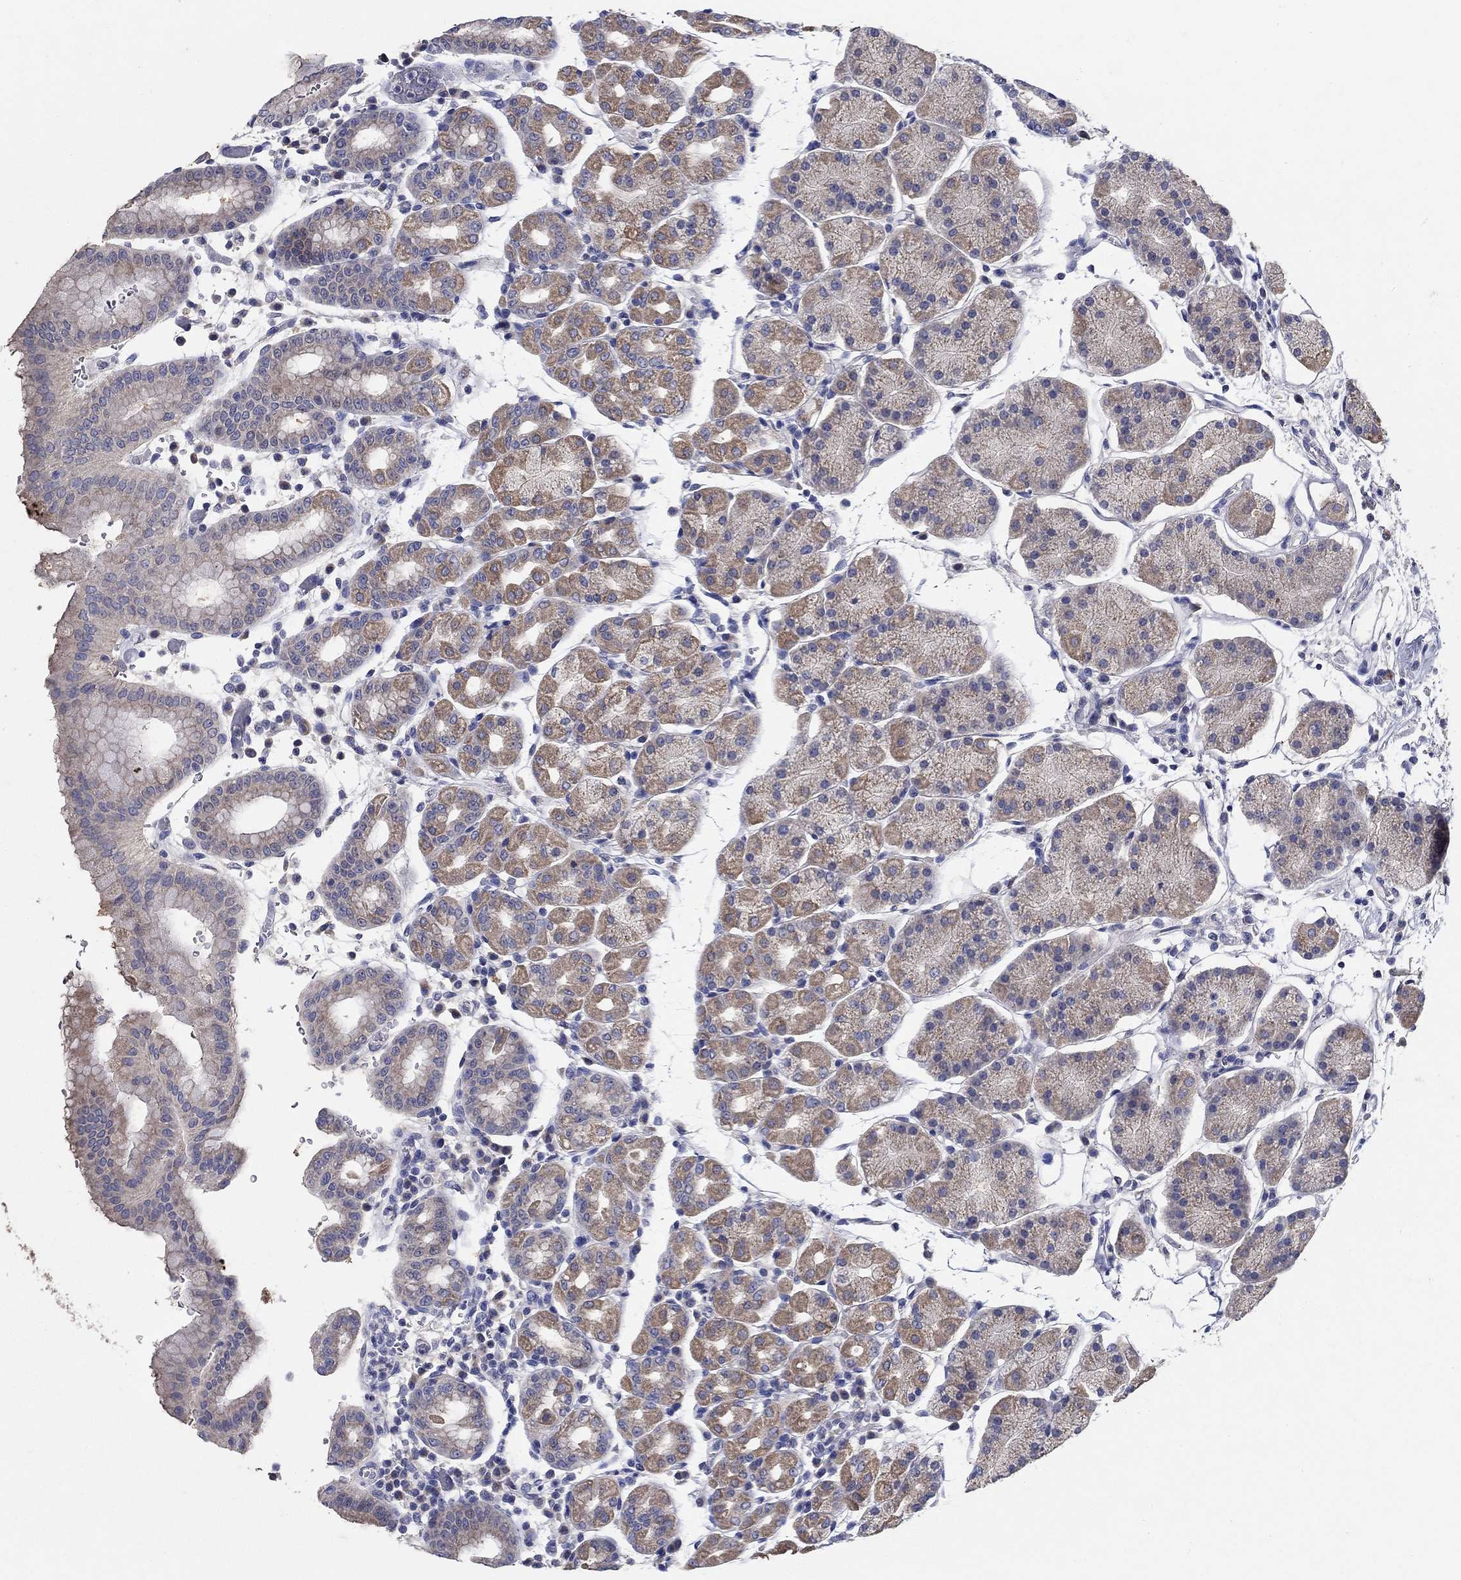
{"staining": {"intensity": "moderate", "quantity": "25%-75%", "location": "cytoplasmic/membranous"}, "tissue": "stomach", "cell_type": "Glandular cells", "image_type": "normal", "snomed": [{"axis": "morphology", "description": "Normal tissue, NOS"}, {"axis": "topography", "description": "Stomach"}], "caption": "A brown stain shows moderate cytoplasmic/membranous expression of a protein in glandular cells of benign human stomach.", "gene": "PROZ", "patient": {"sex": "male", "age": 54}}